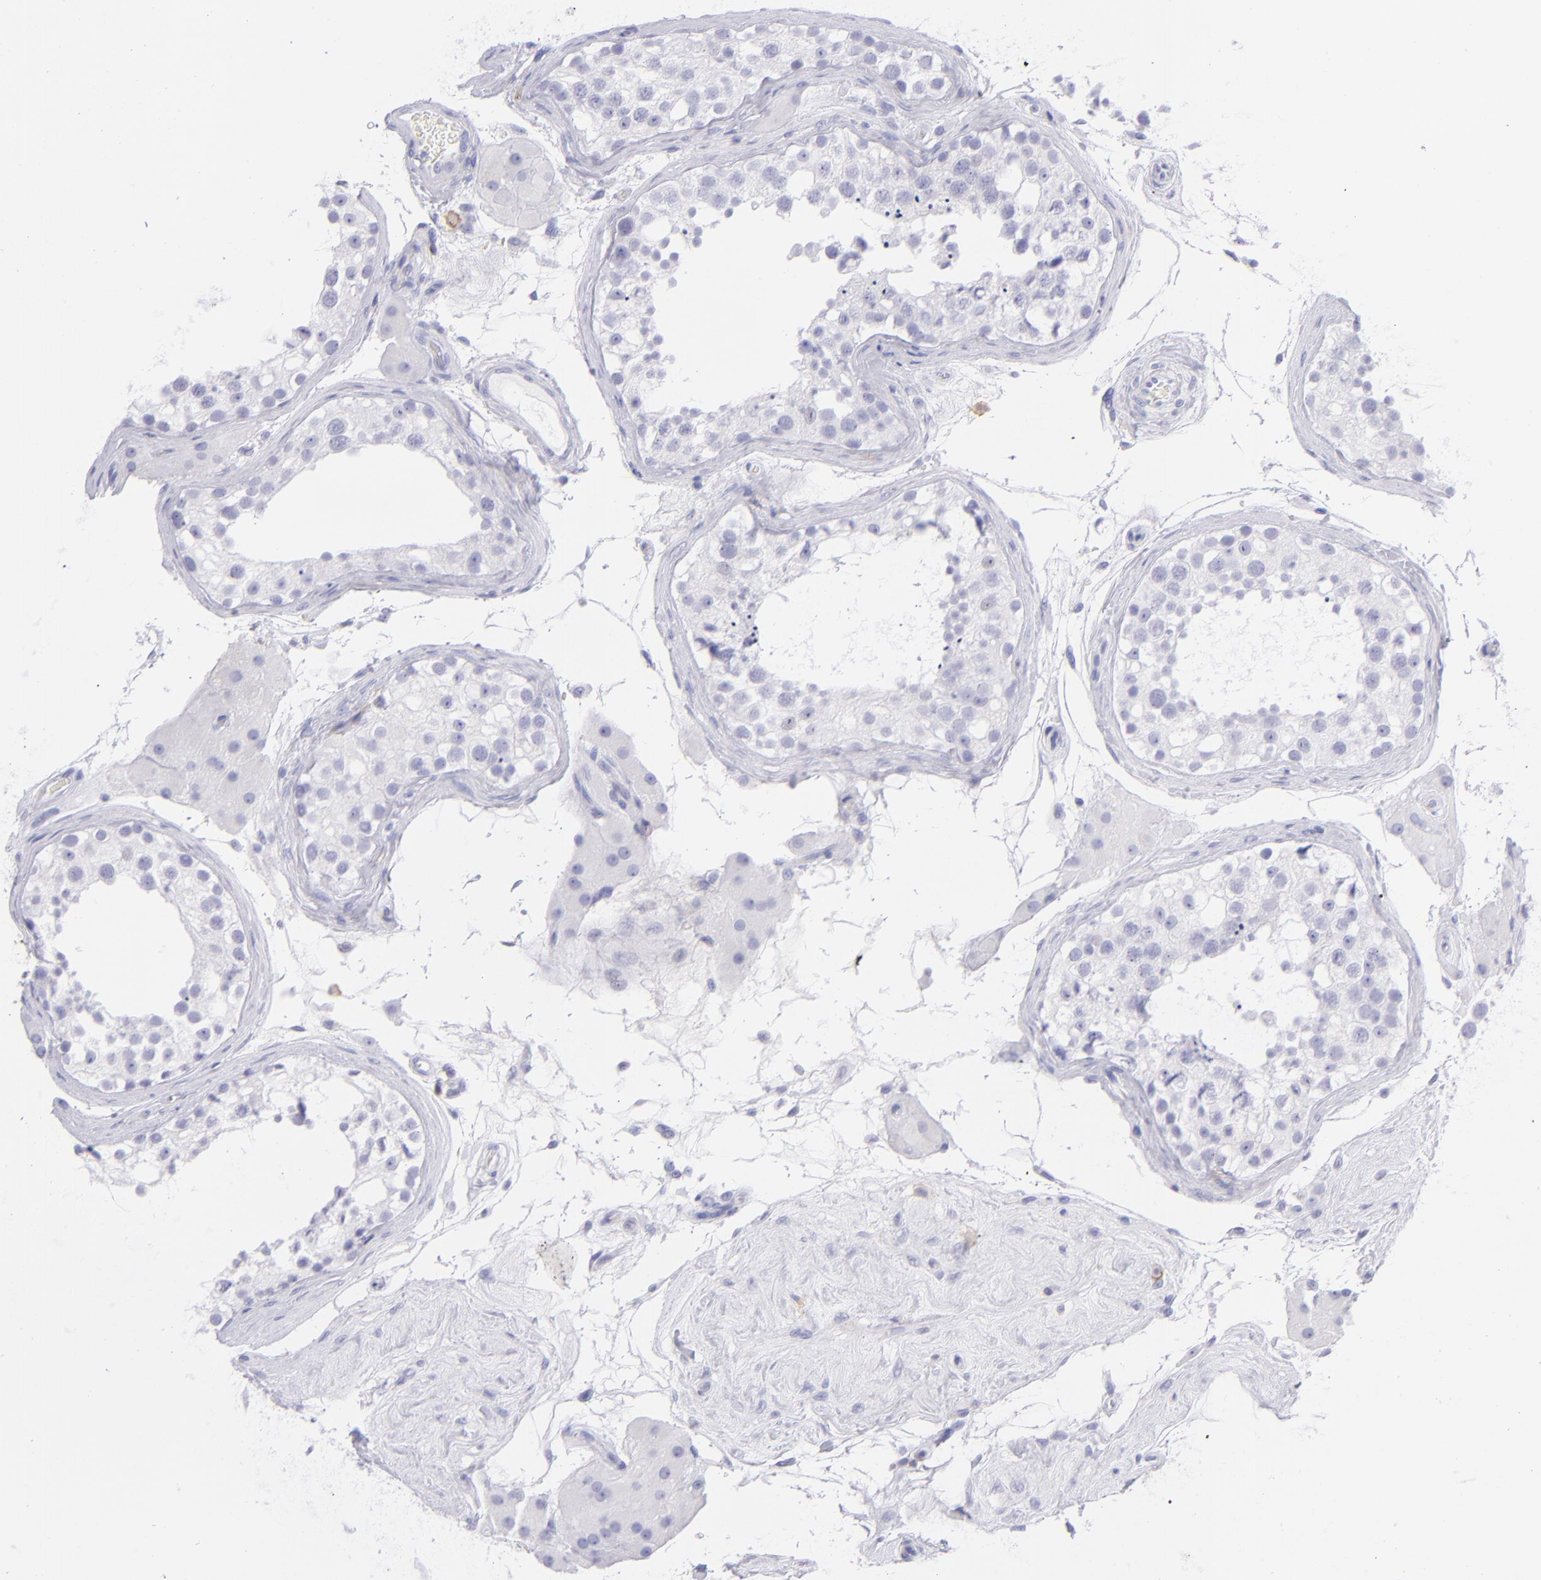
{"staining": {"intensity": "negative", "quantity": "none", "location": "none"}, "tissue": "testis", "cell_type": "Cells in seminiferous ducts", "image_type": "normal", "snomed": [{"axis": "morphology", "description": "Normal tissue, NOS"}, {"axis": "topography", "description": "Testis"}], "caption": "Immunohistochemistry of unremarkable human testis reveals no positivity in cells in seminiferous ducts.", "gene": "CD69", "patient": {"sex": "male", "age": 68}}